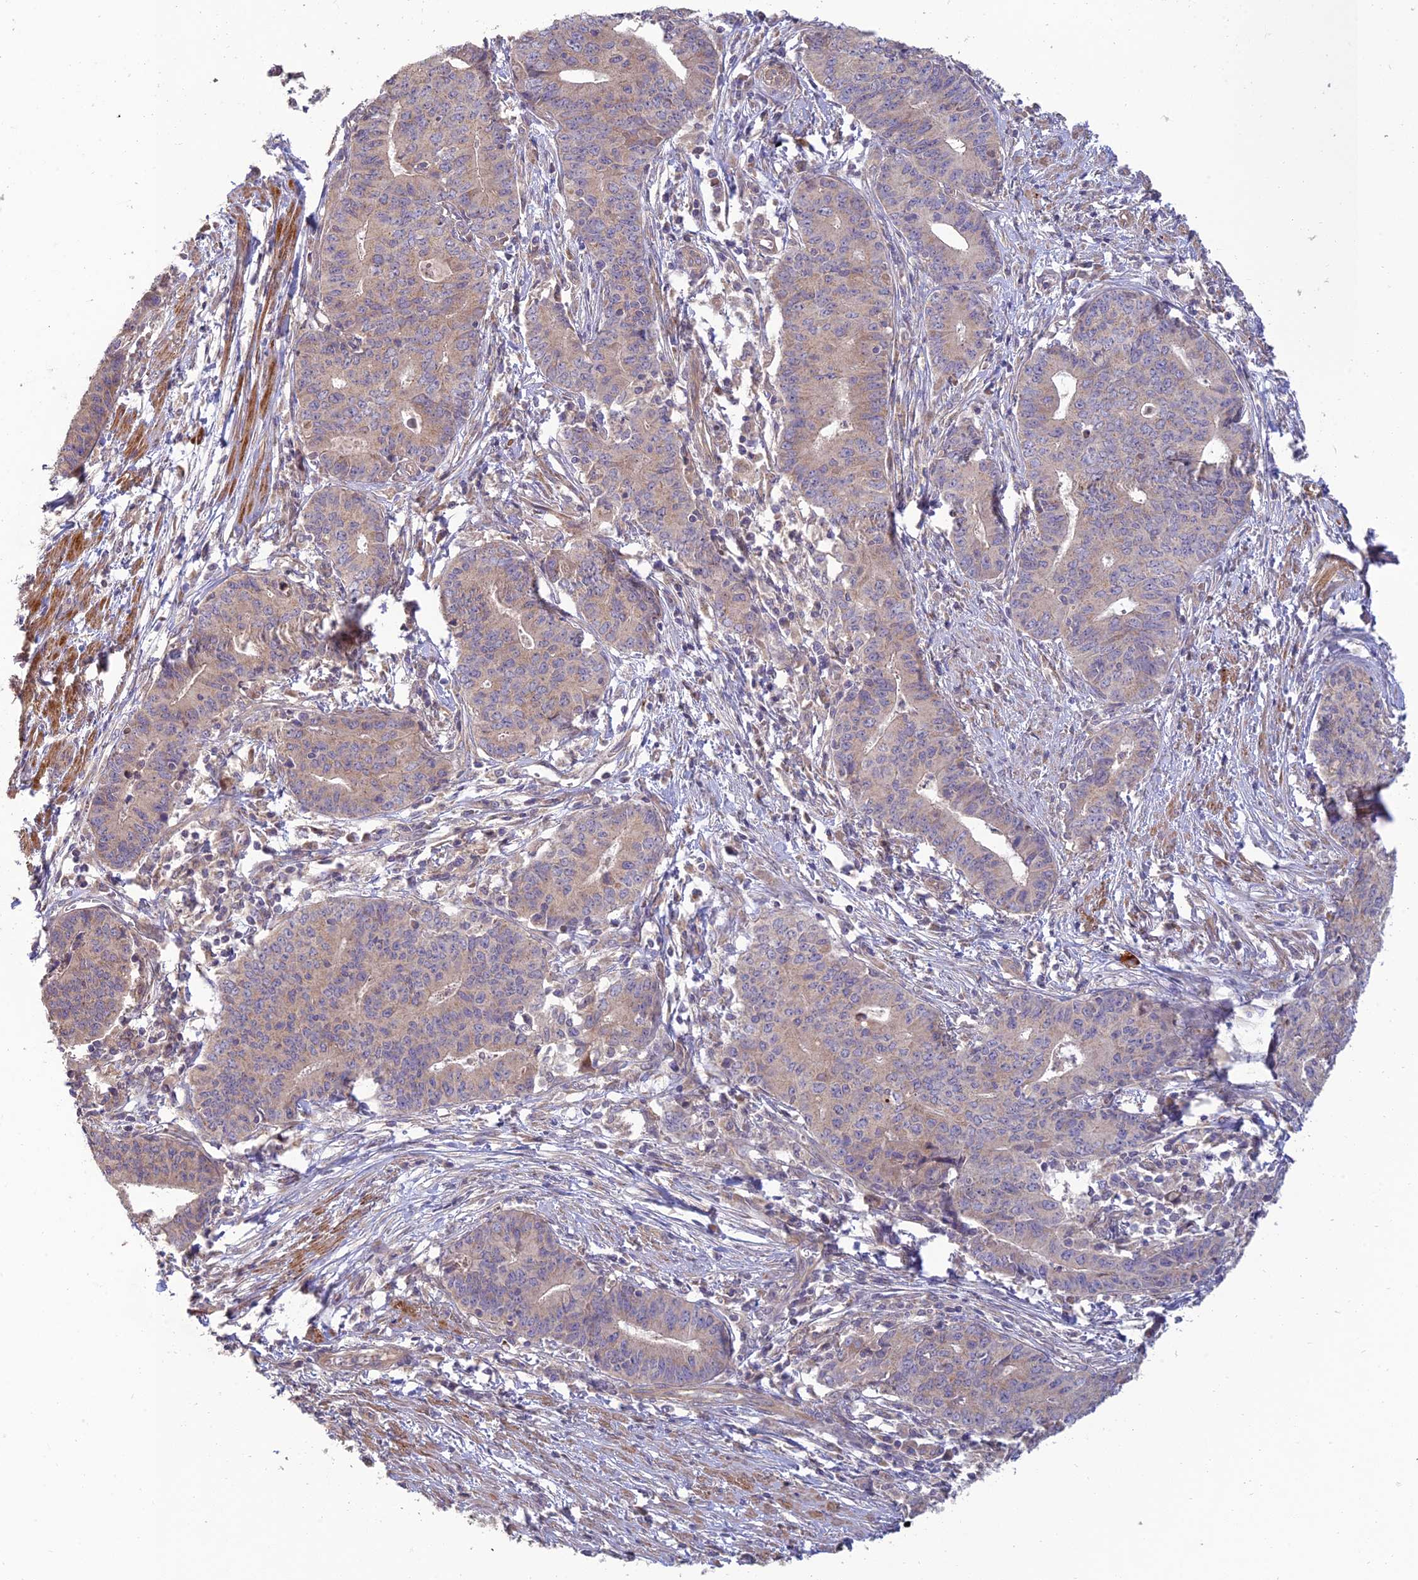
{"staining": {"intensity": "weak", "quantity": "25%-75%", "location": "cytoplasmic/membranous"}, "tissue": "endometrial cancer", "cell_type": "Tumor cells", "image_type": "cancer", "snomed": [{"axis": "morphology", "description": "Adenocarcinoma, NOS"}, {"axis": "topography", "description": "Endometrium"}], "caption": "Endometrial cancer stained for a protein shows weak cytoplasmic/membranous positivity in tumor cells.", "gene": "C3orf20", "patient": {"sex": "female", "age": 59}}